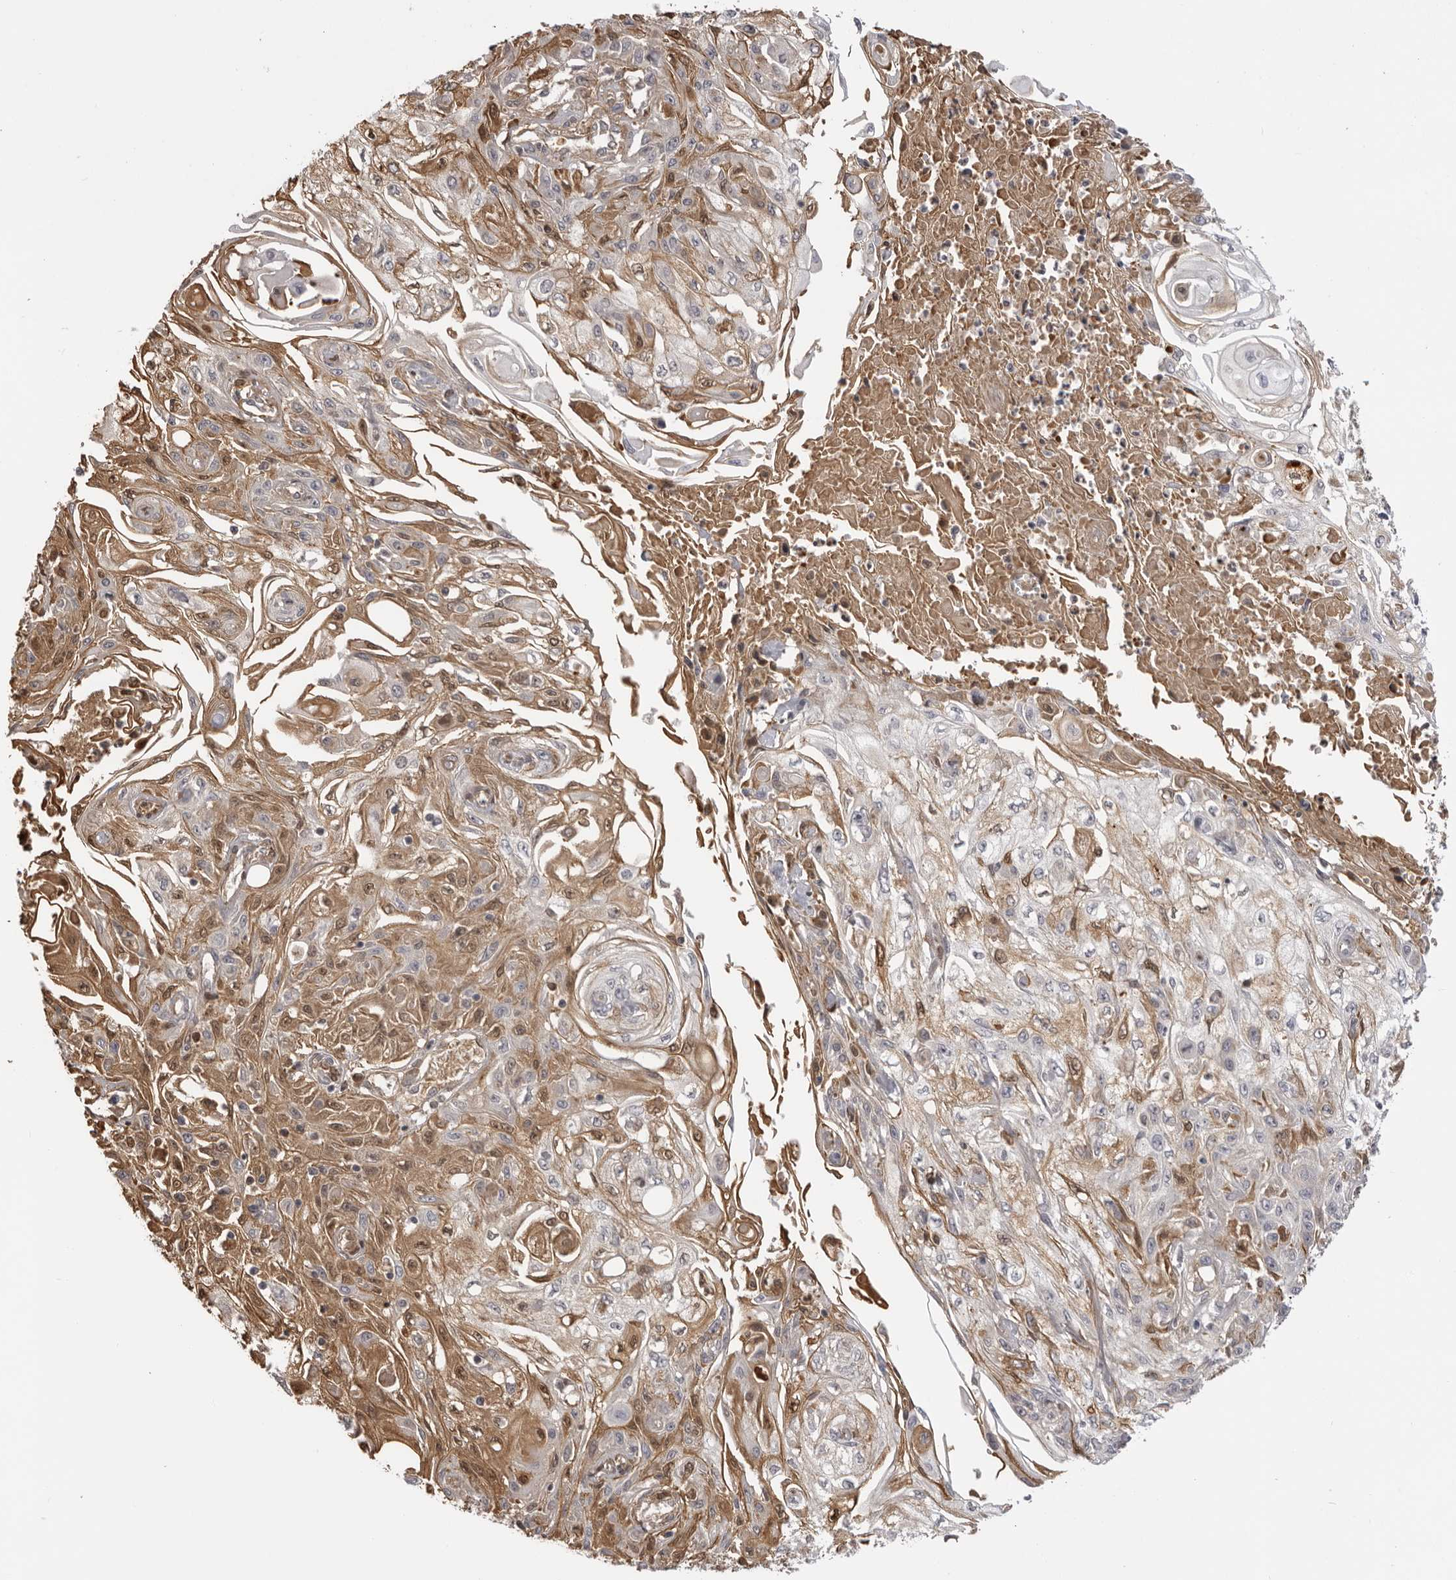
{"staining": {"intensity": "moderate", "quantity": "25%-75%", "location": "cytoplasmic/membranous"}, "tissue": "skin cancer", "cell_type": "Tumor cells", "image_type": "cancer", "snomed": [{"axis": "morphology", "description": "Squamous cell carcinoma, NOS"}, {"axis": "morphology", "description": "Squamous cell carcinoma, metastatic, NOS"}, {"axis": "topography", "description": "Skin"}, {"axis": "topography", "description": "Lymph node"}], "caption": "There is medium levels of moderate cytoplasmic/membranous expression in tumor cells of skin cancer (metastatic squamous cell carcinoma), as demonstrated by immunohistochemical staining (brown color).", "gene": "PLEKHF2", "patient": {"sex": "male", "age": 75}}